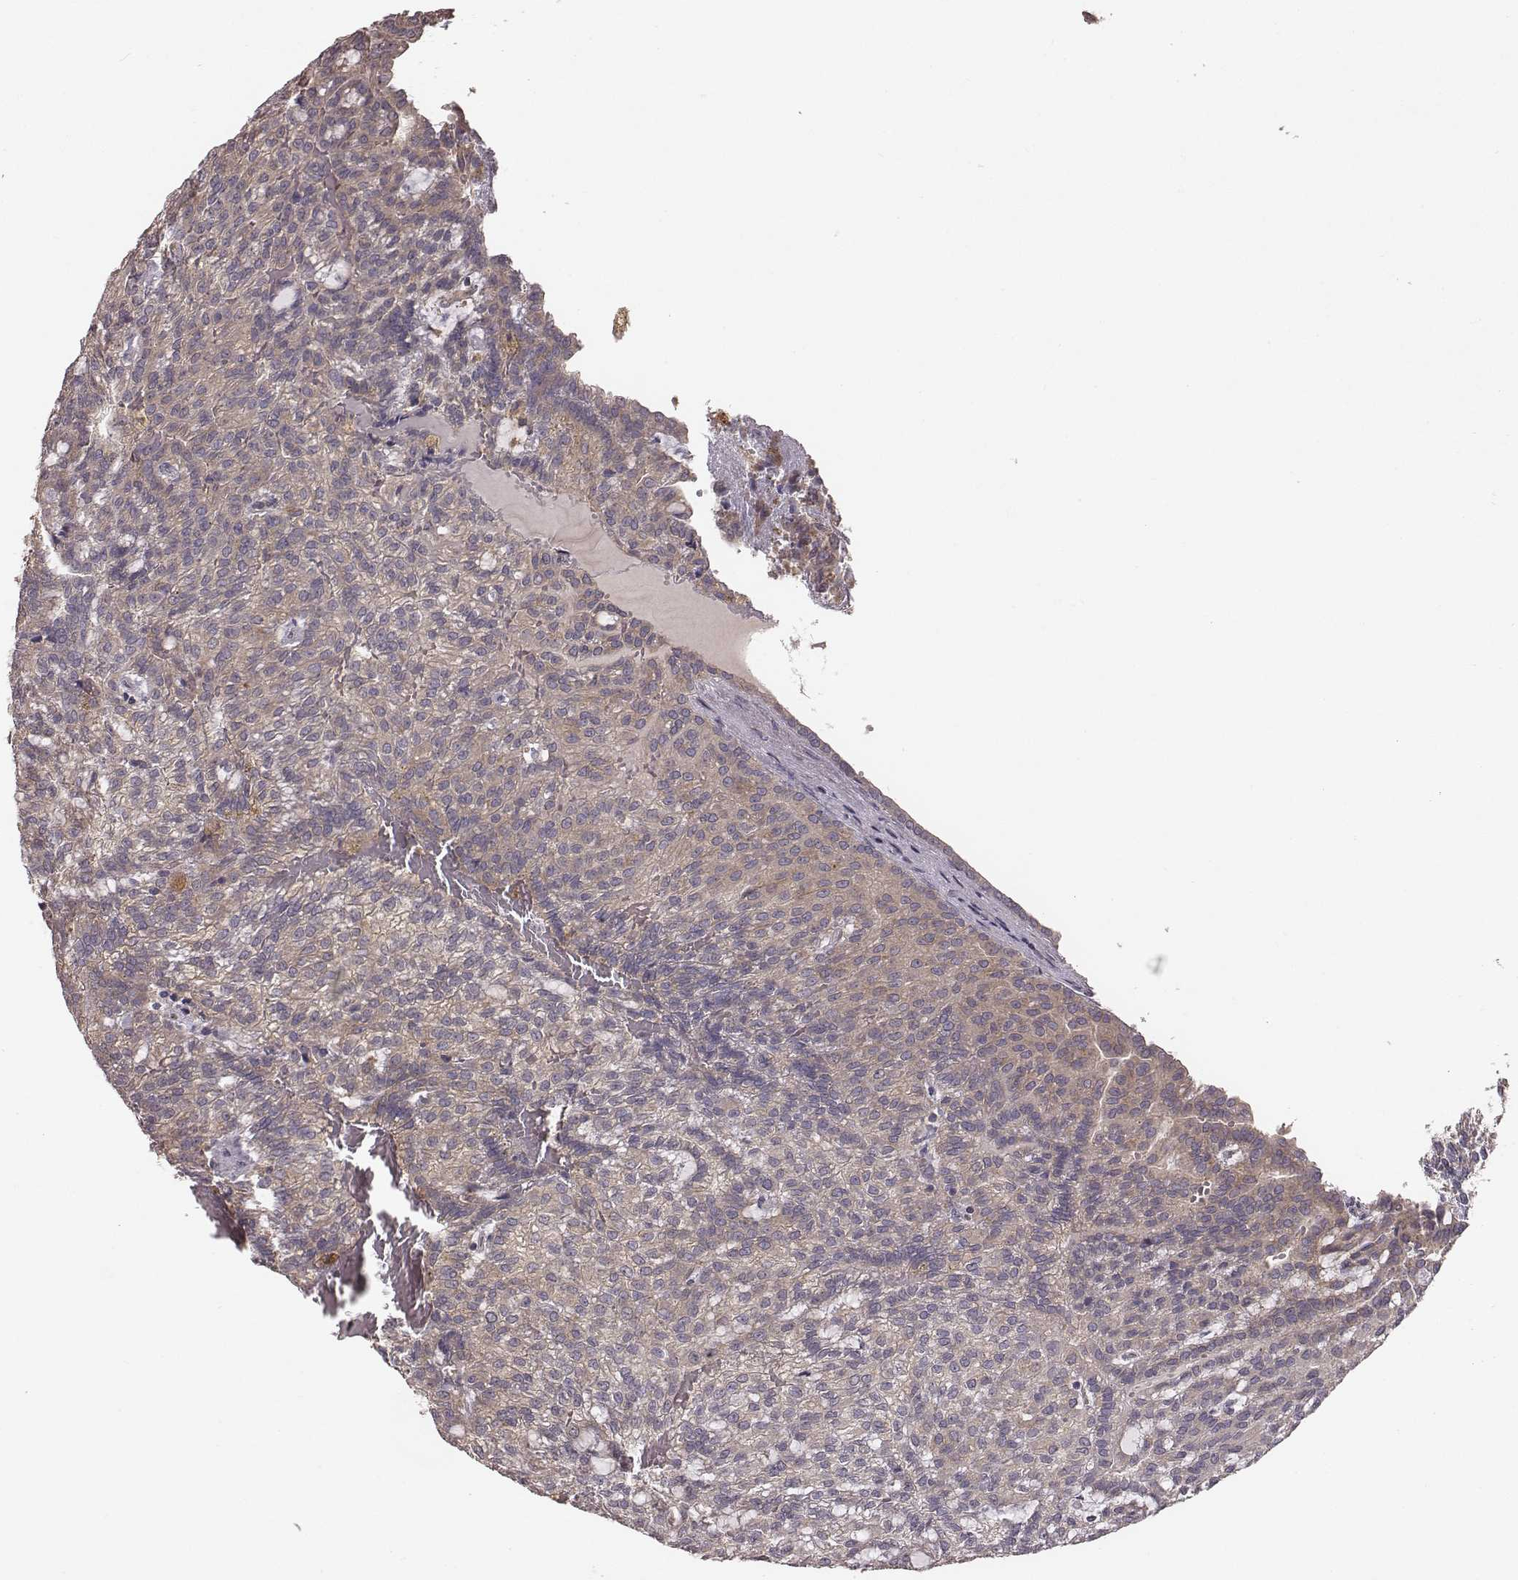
{"staining": {"intensity": "weak", "quantity": ">75%", "location": "cytoplasmic/membranous"}, "tissue": "renal cancer", "cell_type": "Tumor cells", "image_type": "cancer", "snomed": [{"axis": "morphology", "description": "Adenocarcinoma, NOS"}, {"axis": "topography", "description": "Kidney"}], "caption": "Adenocarcinoma (renal) stained with a protein marker exhibits weak staining in tumor cells.", "gene": "VPS26A", "patient": {"sex": "male", "age": 63}}